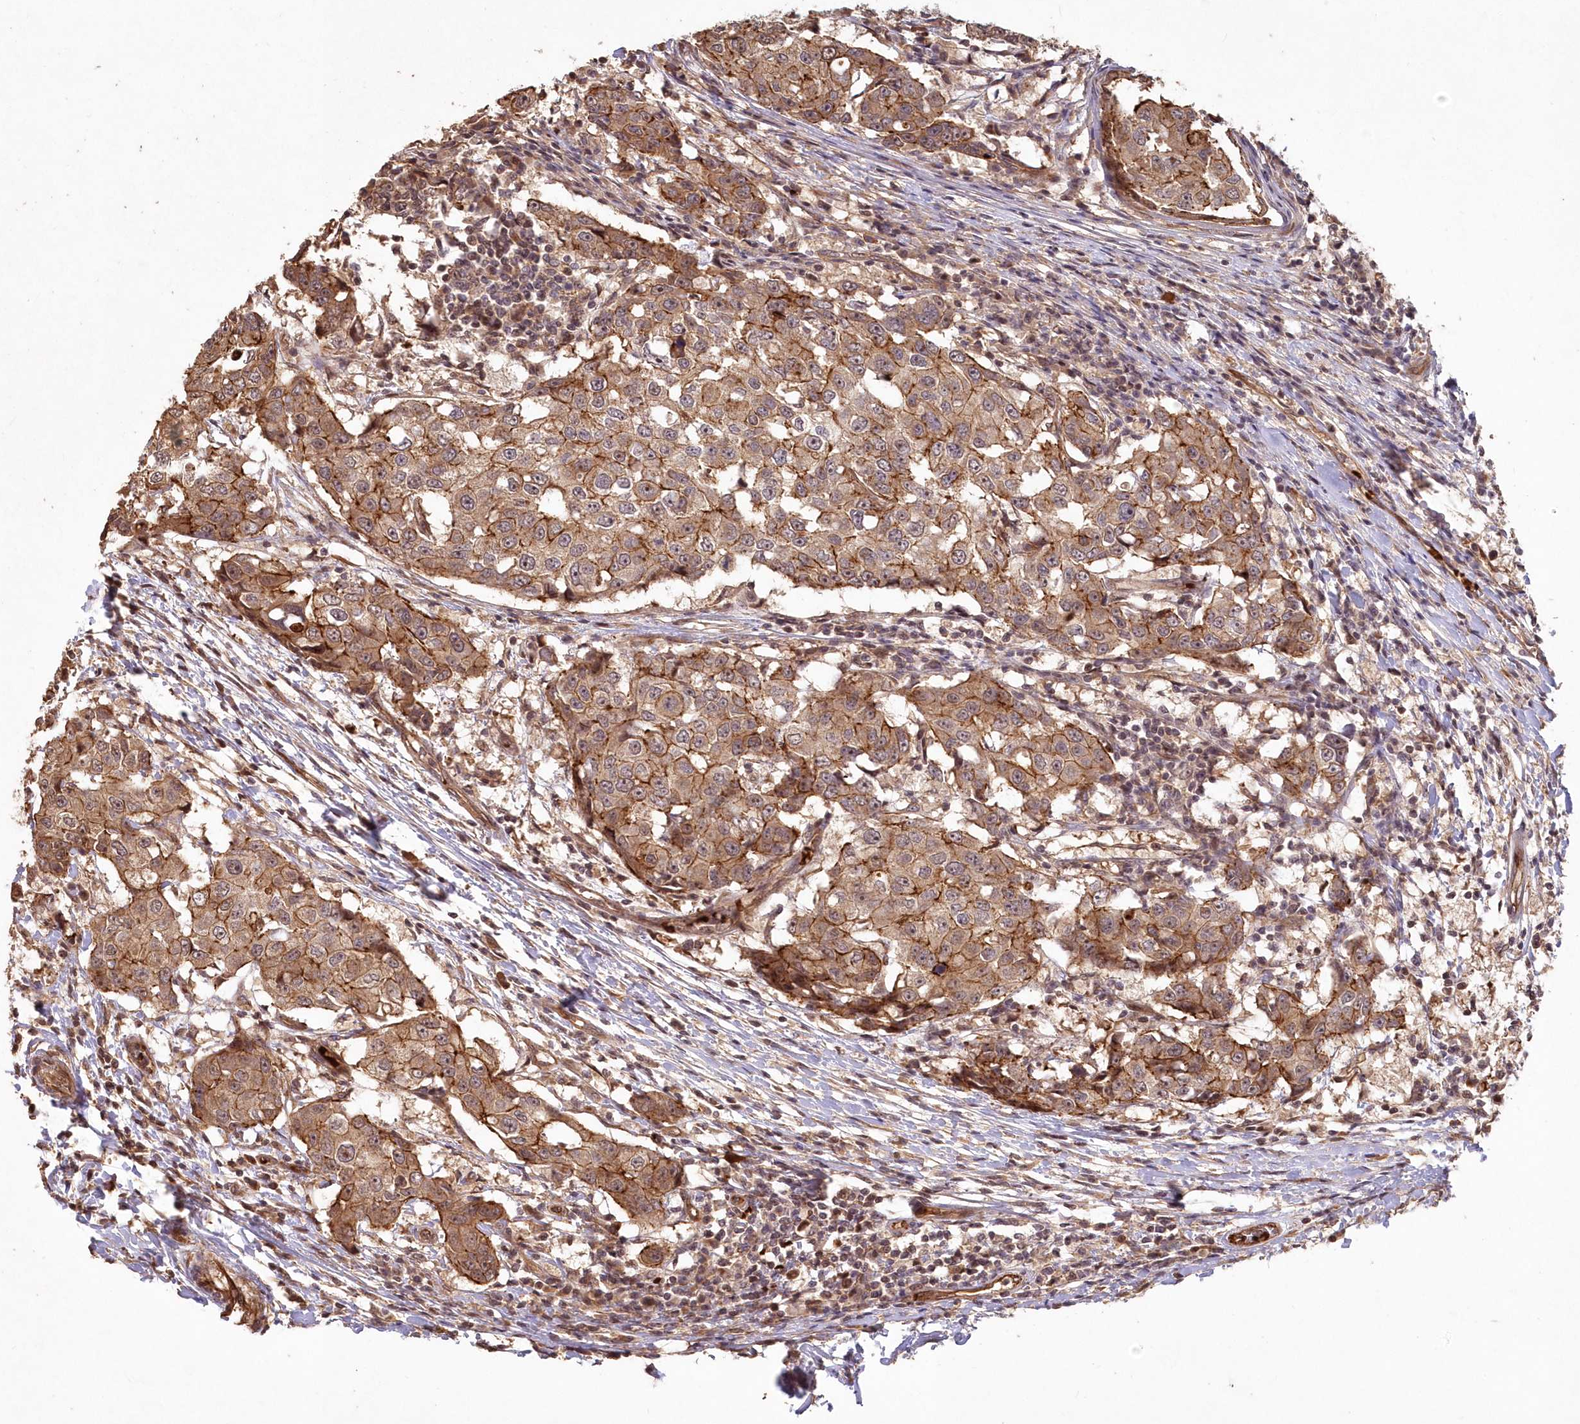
{"staining": {"intensity": "strong", "quantity": ">75%", "location": "cytoplasmic/membranous,nuclear"}, "tissue": "breast cancer", "cell_type": "Tumor cells", "image_type": "cancer", "snomed": [{"axis": "morphology", "description": "Duct carcinoma"}, {"axis": "topography", "description": "Breast"}], "caption": "A high-resolution histopathology image shows immunohistochemistry staining of breast invasive ductal carcinoma, which reveals strong cytoplasmic/membranous and nuclear staining in about >75% of tumor cells.", "gene": "HYCC2", "patient": {"sex": "female", "age": 27}}